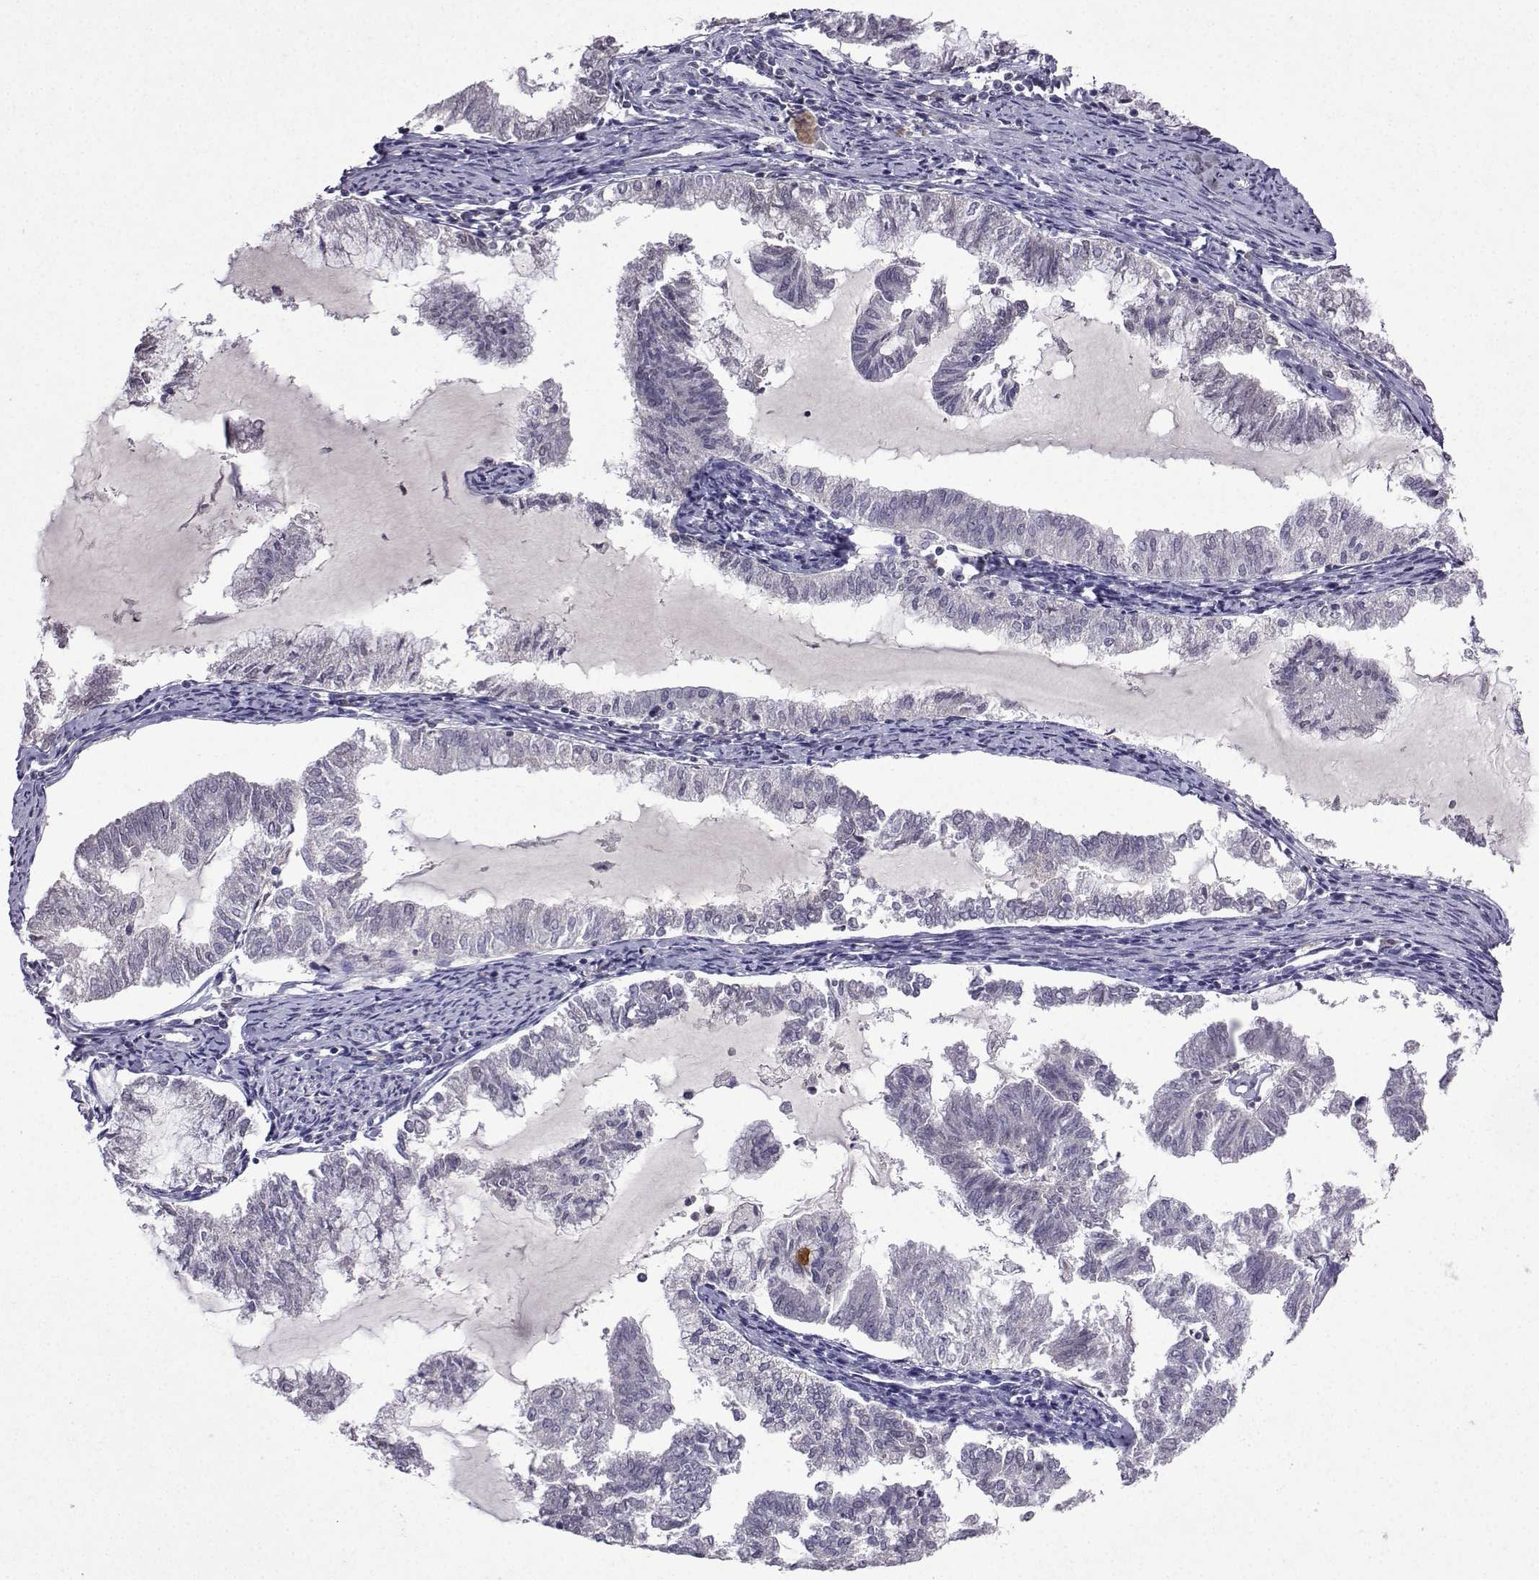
{"staining": {"intensity": "negative", "quantity": "none", "location": "none"}, "tissue": "endometrial cancer", "cell_type": "Tumor cells", "image_type": "cancer", "snomed": [{"axis": "morphology", "description": "Adenocarcinoma, NOS"}, {"axis": "topography", "description": "Endometrium"}], "caption": "DAB immunohistochemical staining of human endometrial adenocarcinoma displays no significant expression in tumor cells.", "gene": "CCL28", "patient": {"sex": "female", "age": 79}}